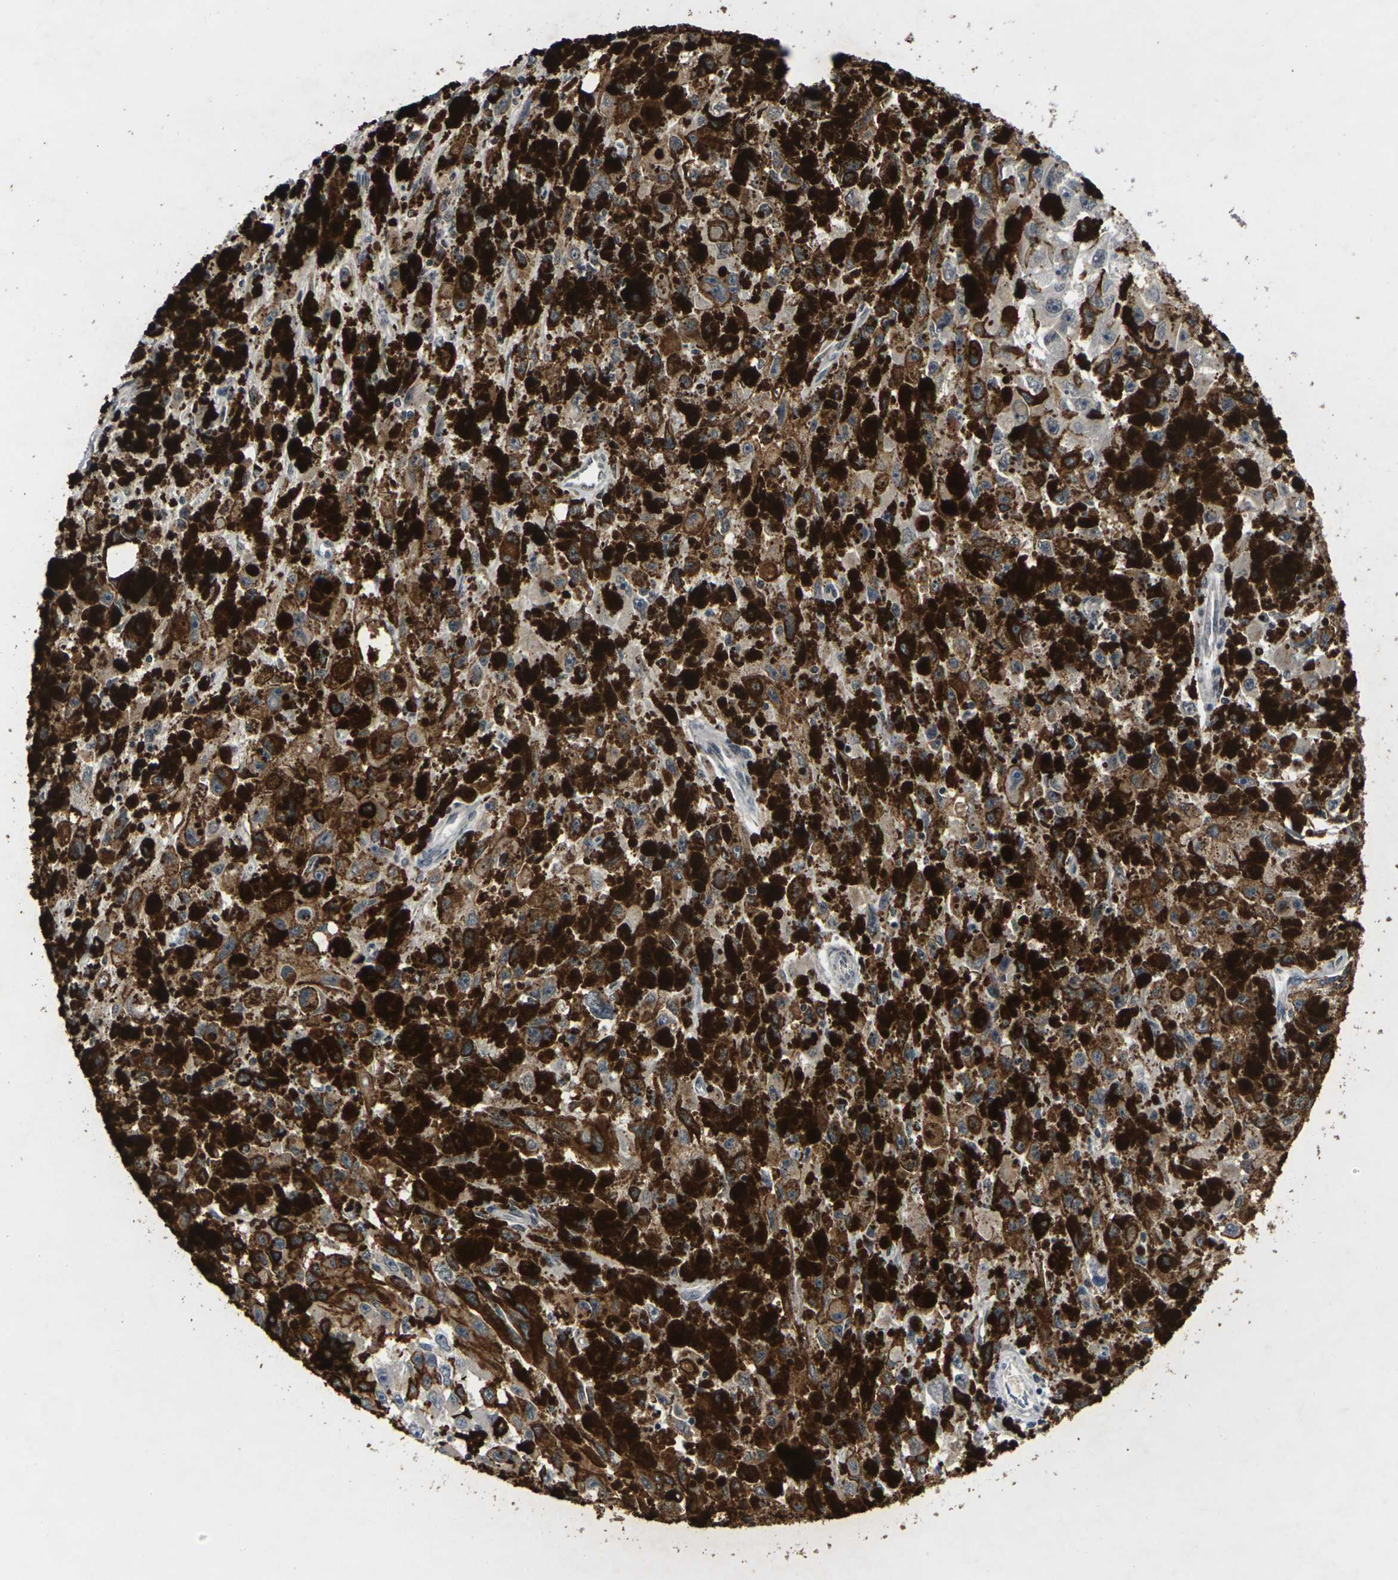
{"staining": {"intensity": "weak", "quantity": ">75%", "location": "cytoplasmic/membranous"}, "tissue": "melanoma", "cell_type": "Tumor cells", "image_type": "cancer", "snomed": [{"axis": "morphology", "description": "Malignant melanoma, NOS"}, {"axis": "topography", "description": "Skin"}], "caption": "Immunohistochemical staining of human melanoma shows weak cytoplasmic/membranous protein staining in about >75% of tumor cells. The protein of interest is stained brown, and the nuclei are stained in blue (DAB (3,3'-diaminobenzidine) IHC with brightfield microscopy, high magnification).", "gene": "SLC2A2", "patient": {"sex": "female", "age": 104}}